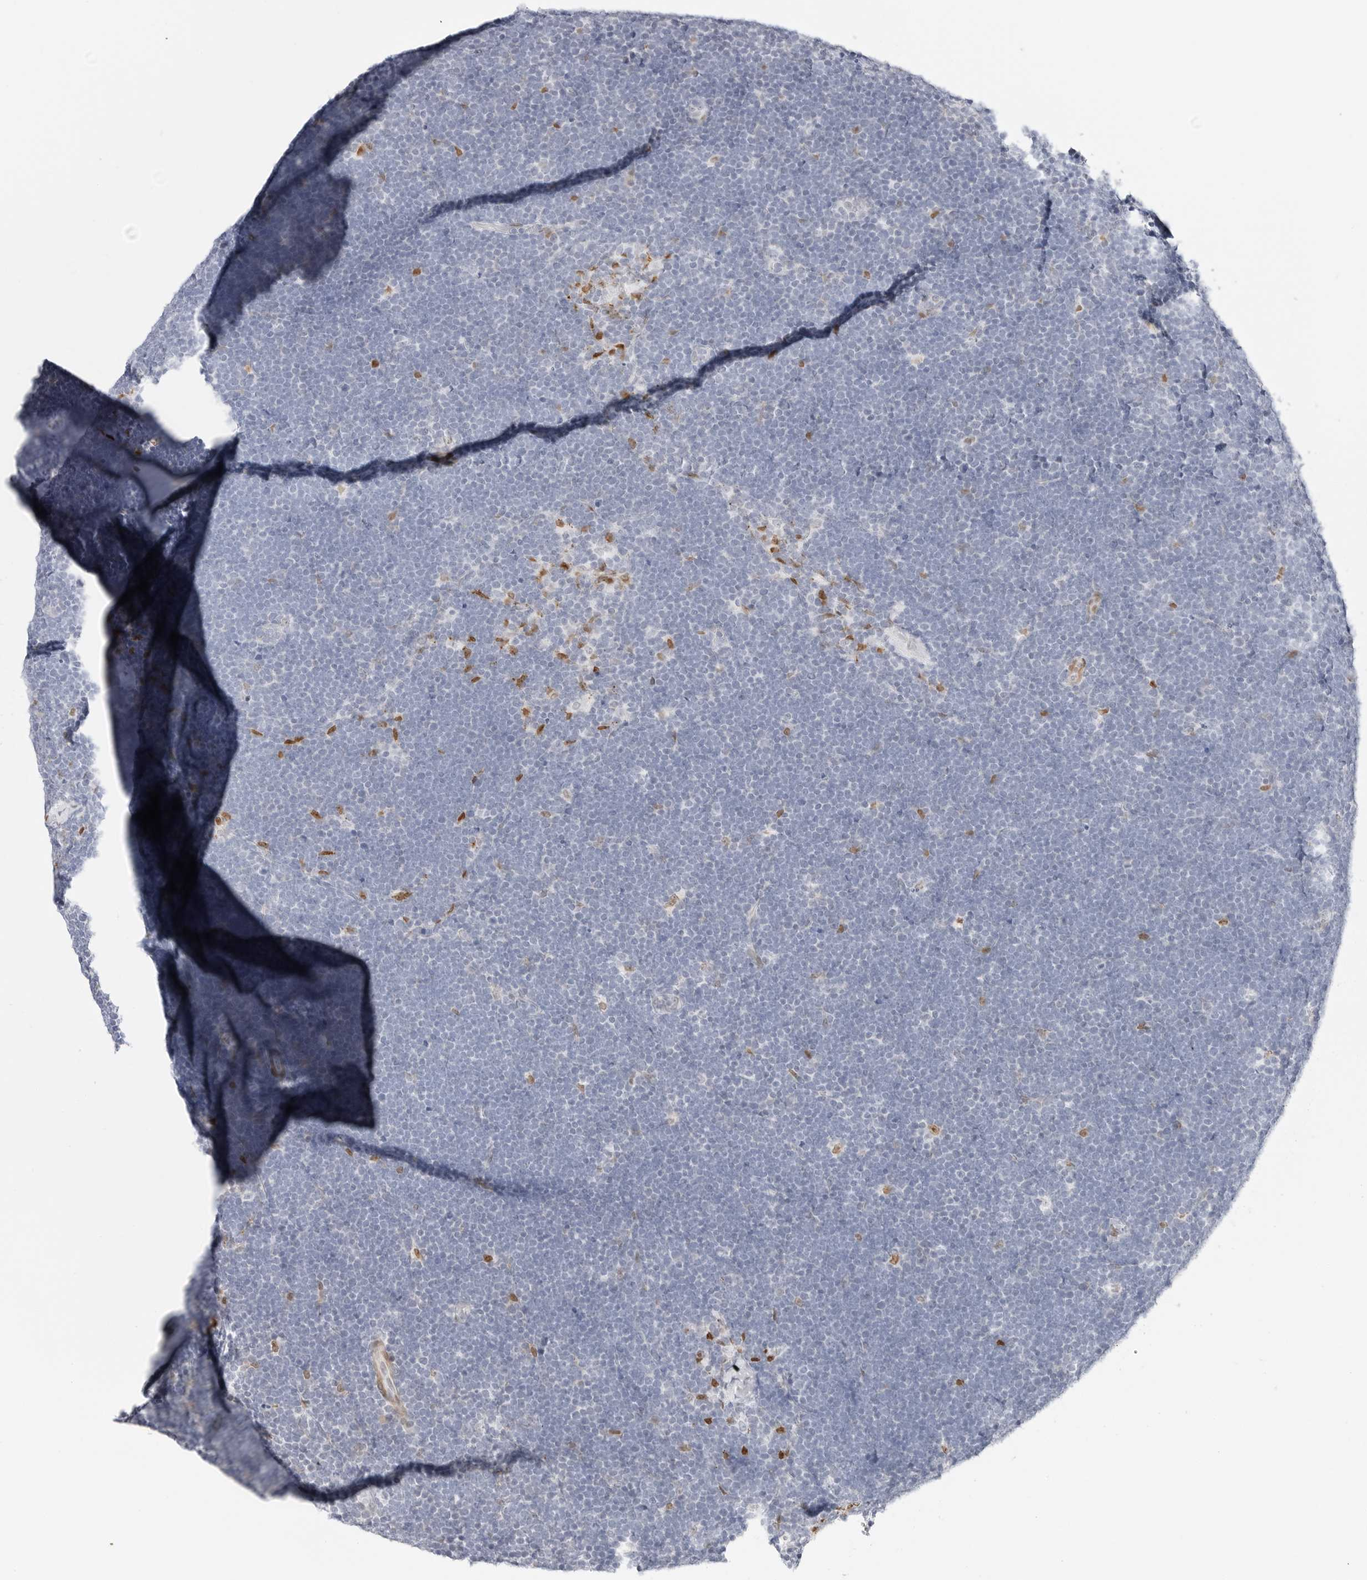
{"staining": {"intensity": "negative", "quantity": "none", "location": "none"}, "tissue": "lymphoma", "cell_type": "Tumor cells", "image_type": "cancer", "snomed": [{"axis": "morphology", "description": "Malignant lymphoma, non-Hodgkin's type, High grade"}, {"axis": "topography", "description": "Lymph node"}], "caption": "Immunohistochemical staining of human lymphoma displays no significant expression in tumor cells.", "gene": "SPIDR", "patient": {"sex": "male", "age": 13}}